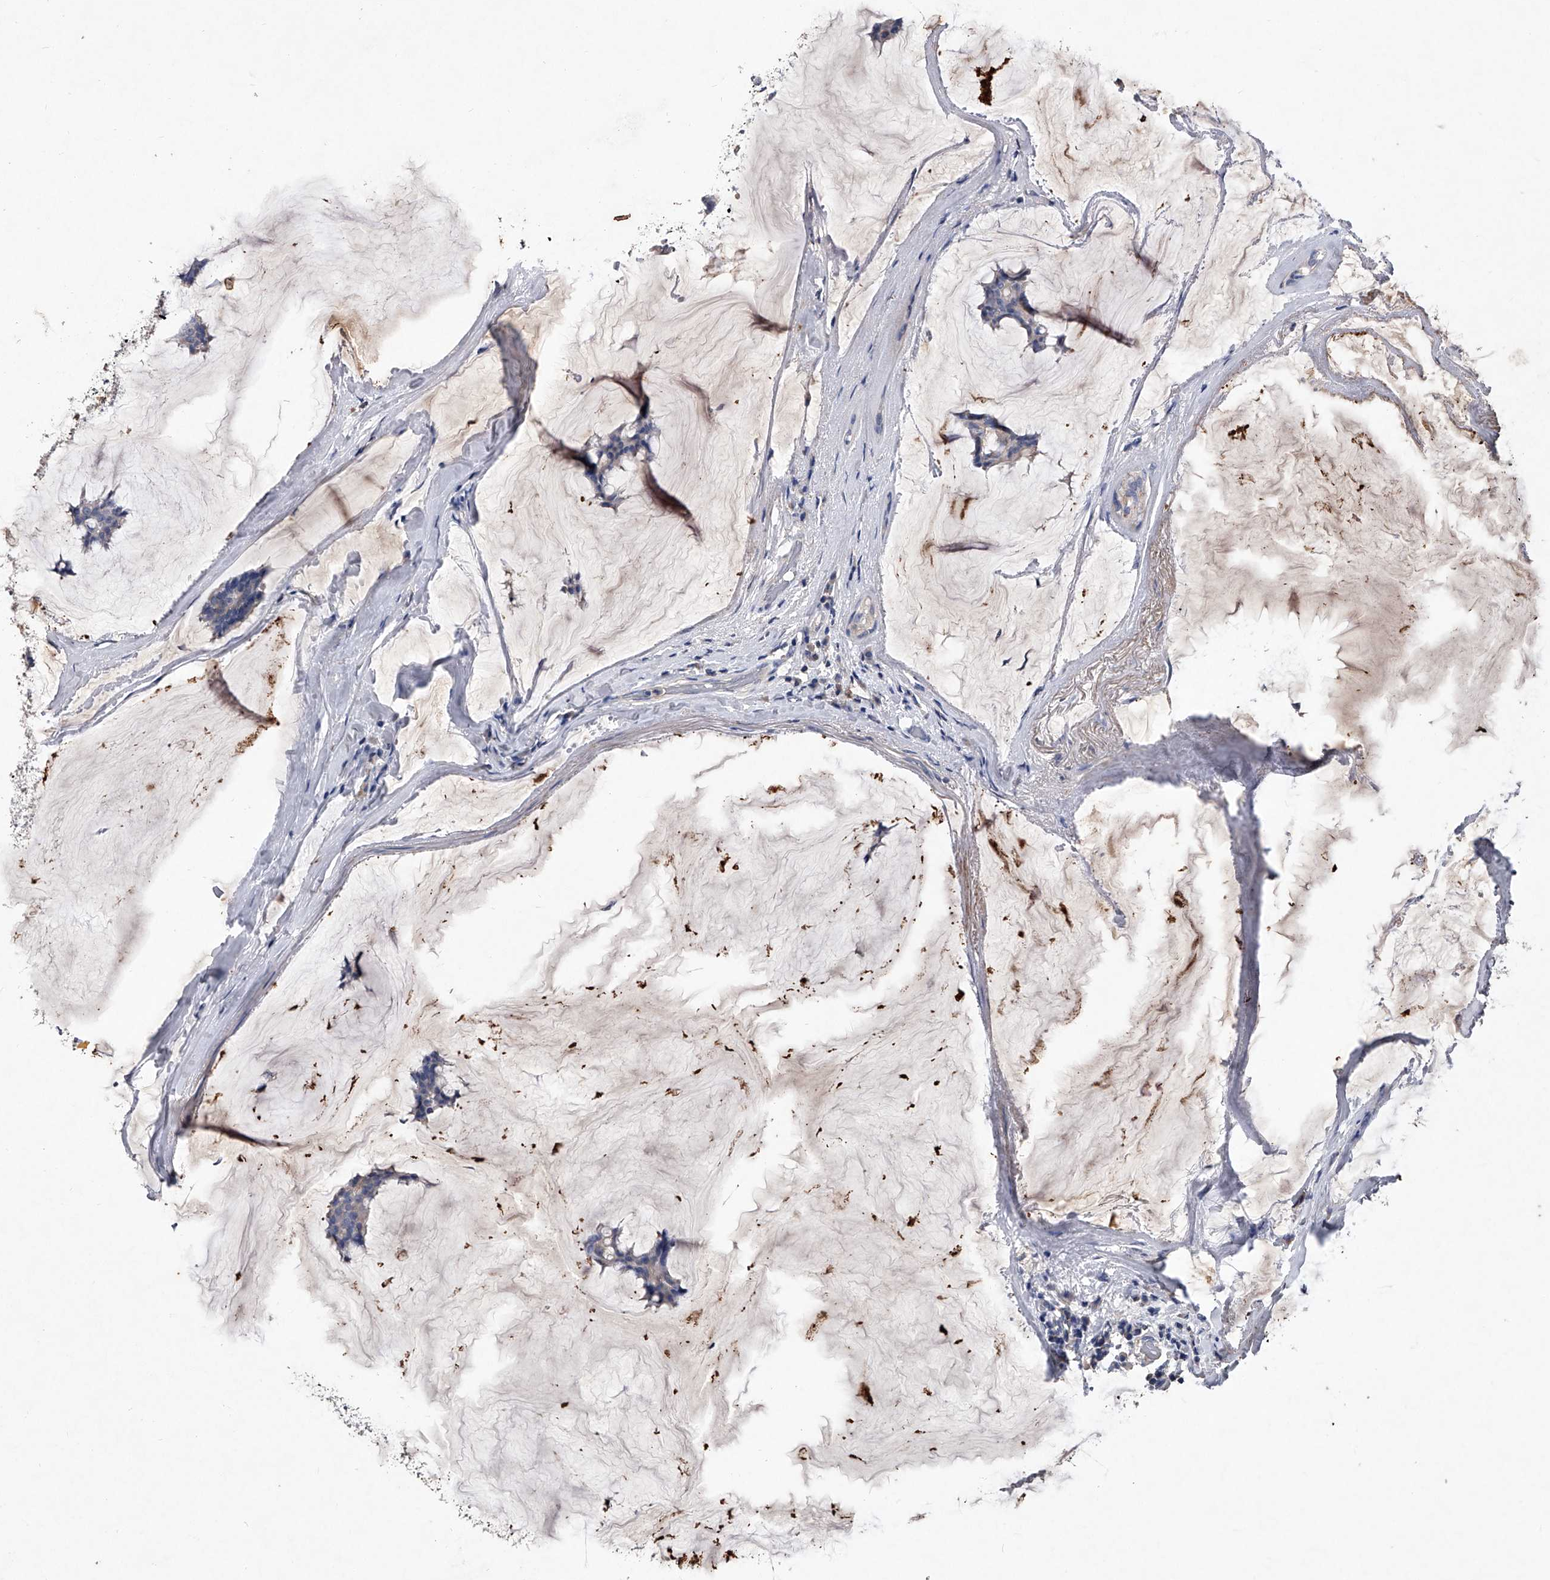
{"staining": {"intensity": "negative", "quantity": "none", "location": "none"}, "tissue": "breast cancer", "cell_type": "Tumor cells", "image_type": "cancer", "snomed": [{"axis": "morphology", "description": "Duct carcinoma"}, {"axis": "topography", "description": "Breast"}], "caption": "The histopathology image shows no staining of tumor cells in intraductal carcinoma (breast). (Stains: DAB (3,3'-diaminobenzidine) IHC with hematoxylin counter stain, Microscopy: brightfield microscopy at high magnification).", "gene": "C5", "patient": {"sex": "female", "age": 93}}